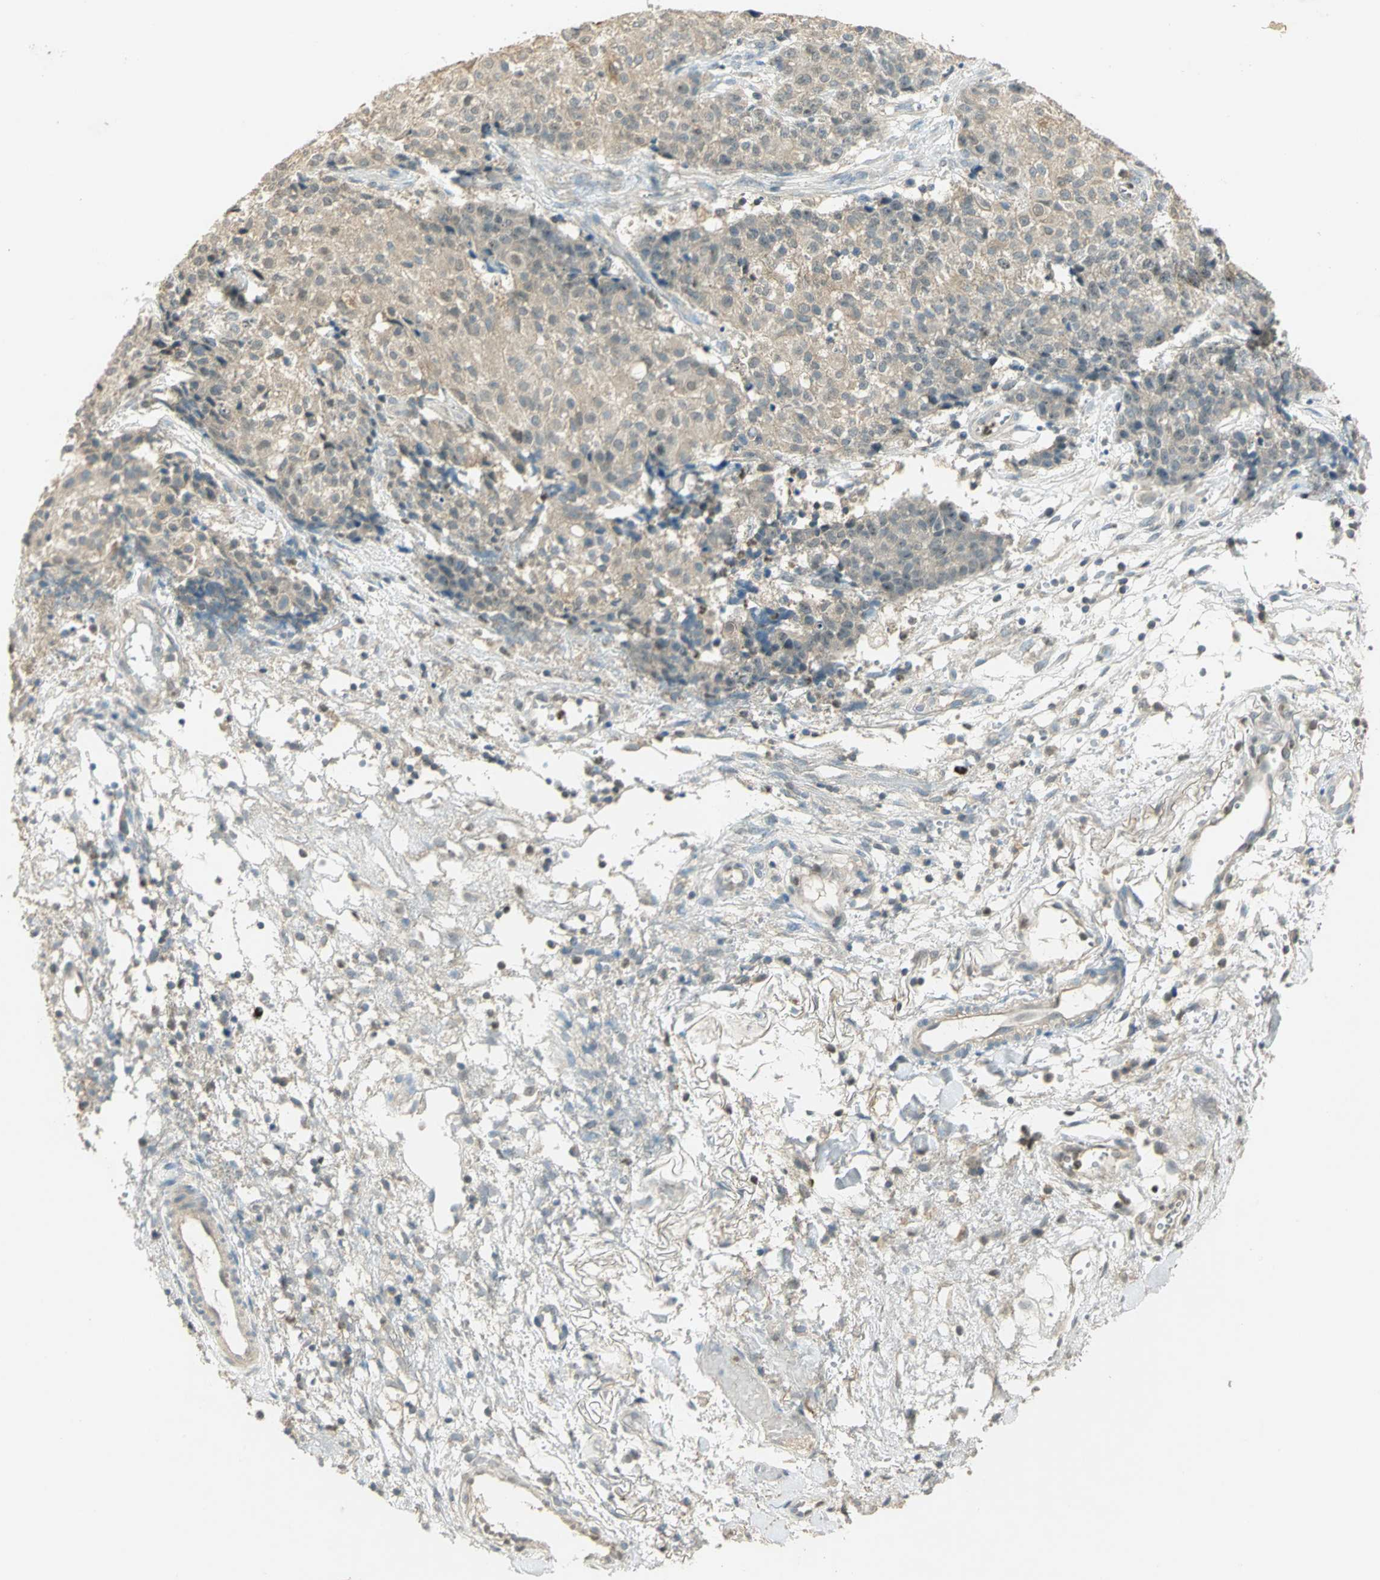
{"staining": {"intensity": "weak", "quantity": ">75%", "location": "cytoplasmic/membranous"}, "tissue": "ovarian cancer", "cell_type": "Tumor cells", "image_type": "cancer", "snomed": [{"axis": "morphology", "description": "Carcinoma, endometroid"}, {"axis": "topography", "description": "Ovary"}], "caption": "Weak cytoplasmic/membranous protein staining is present in about >75% of tumor cells in ovarian endometroid carcinoma. (Brightfield microscopy of DAB IHC at high magnification).", "gene": "BIRC2", "patient": {"sex": "female", "age": 42}}